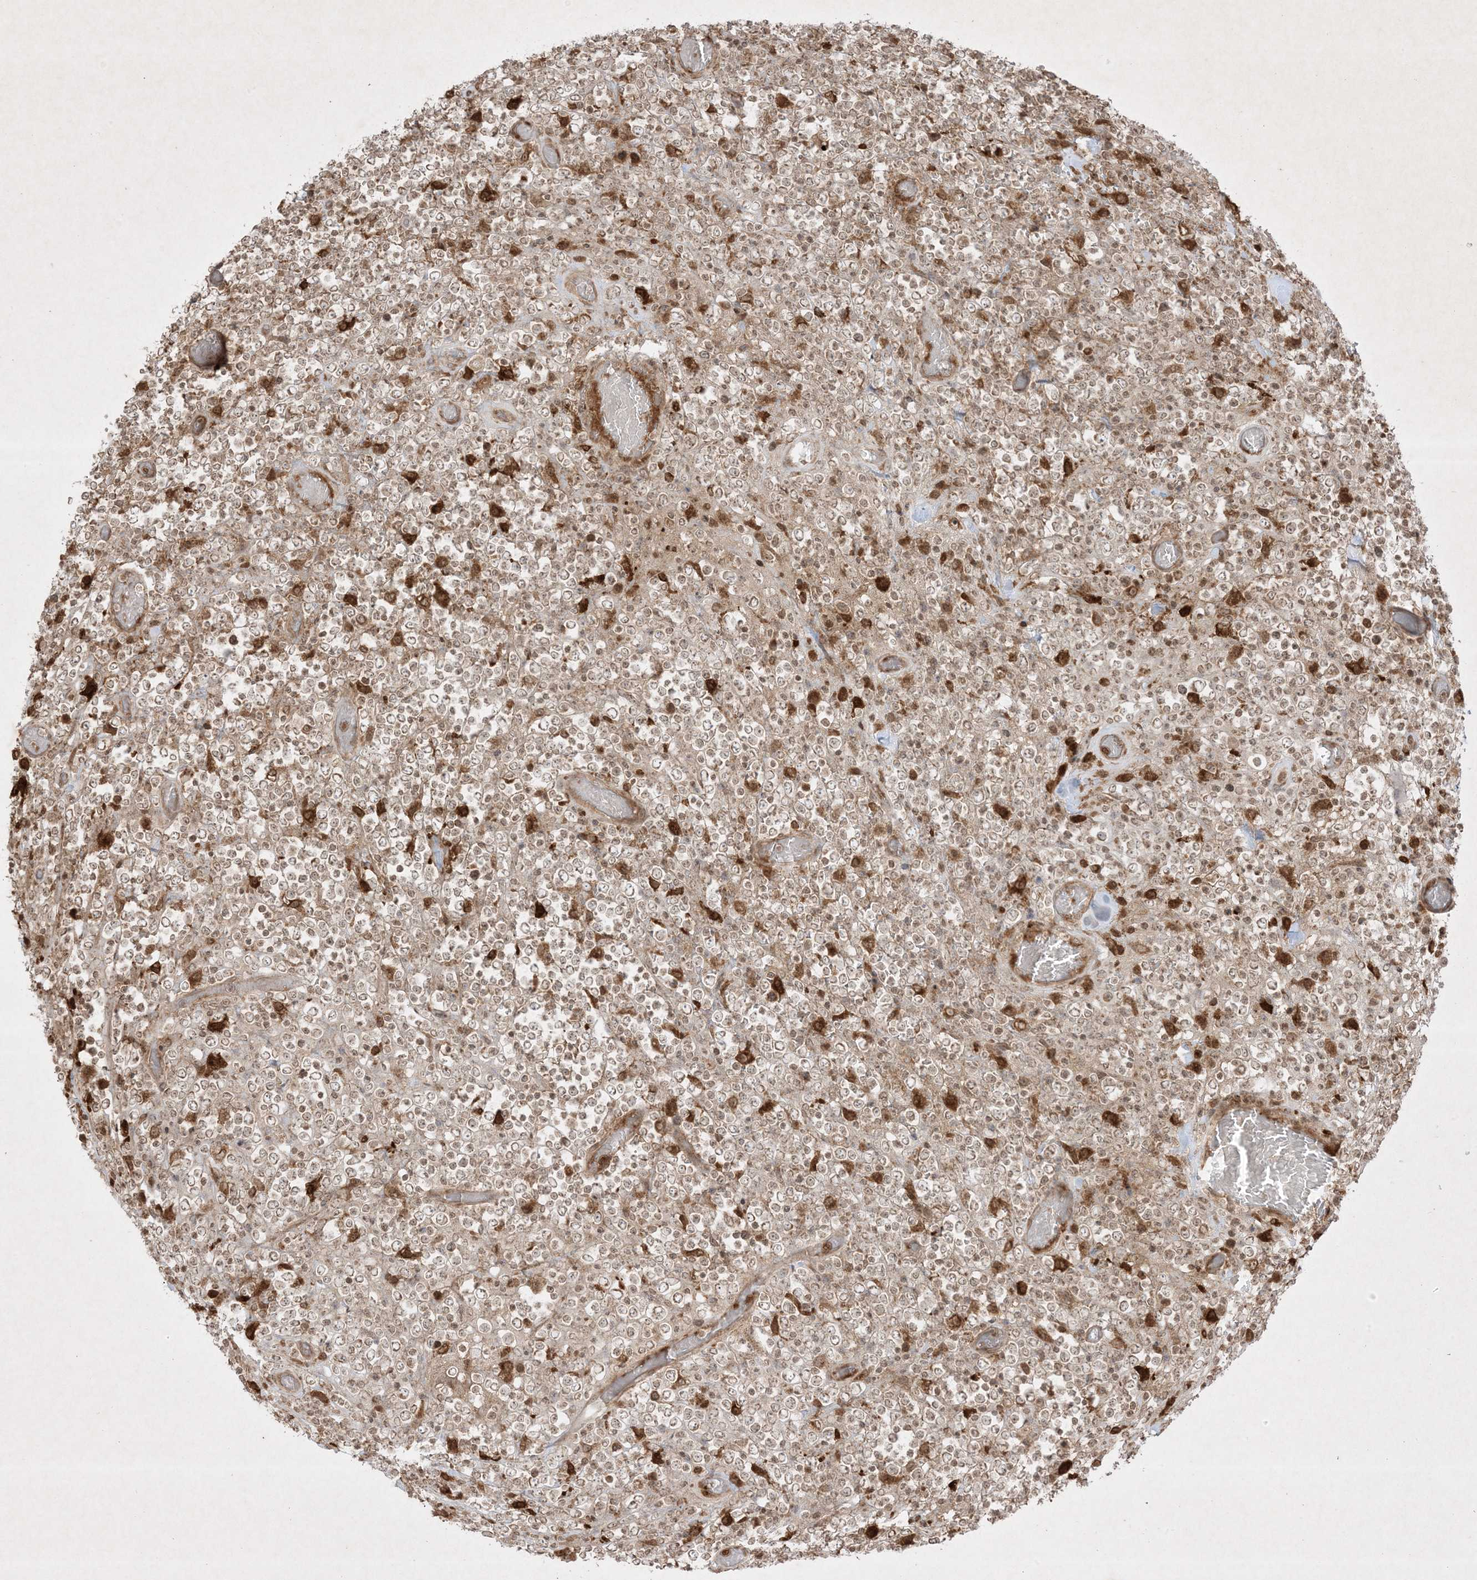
{"staining": {"intensity": "weak", "quantity": "25%-75%", "location": "cytoplasmic/membranous"}, "tissue": "lymphoma", "cell_type": "Tumor cells", "image_type": "cancer", "snomed": [{"axis": "morphology", "description": "Malignant lymphoma, non-Hodgkin's type, High grade"}, {"axis": "topography", "description": "Colon"}], "caption": "A high-resolution micrograph shows immunohistochemistry staining of malignant lymphoma, non-Hodgkin's type (high-grade), which displays weak cytoplasmic/membranous expression in about 25%-75% of tumor cells.", "gene": "PTK6", "patient": {"sex": "female", "age": 53}}